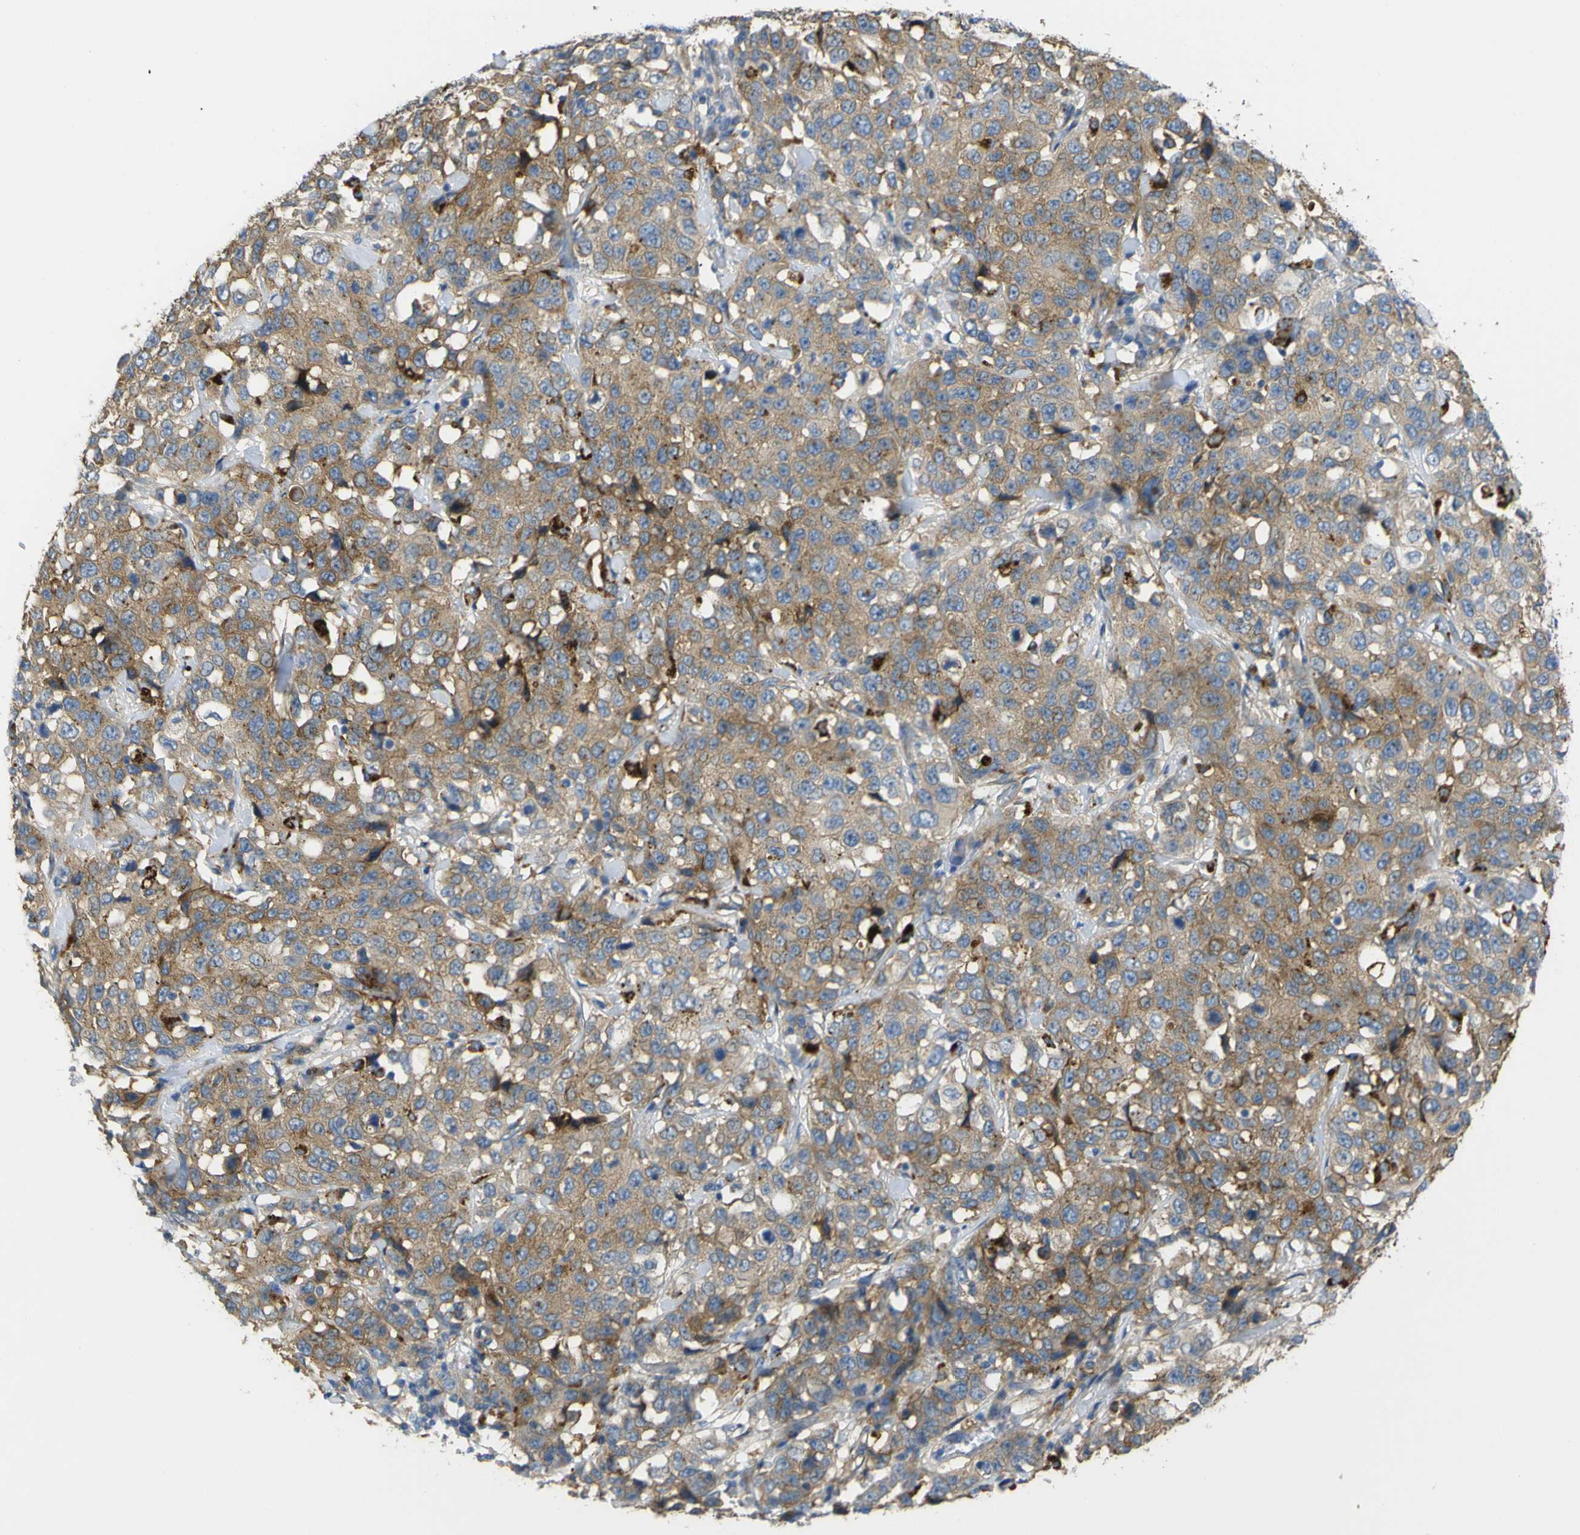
{"staining": {"intensity": "moderate", "quantity": ">75%", "location": "cytoplasmic/membranous"}, "tissue": "stomach cancer", "cell_type": "Tumor cells", "image_type": "cancer", "snomed": [{"axis": "morphology", "description": "Normal tissue, NOS"}, {"axis": "morphology", "description": "Adenocarcinoma, NOS"}, {"axis": "topography", "description": "Stomach"}], "caption": "Stomach cancer stained with immunohistochemistry displays moderate cytoplasmic/membranous positivity in about >75% of tumor cells.", "gene": "SYPL1", "patient": {"sex": "male", "age": 48}}